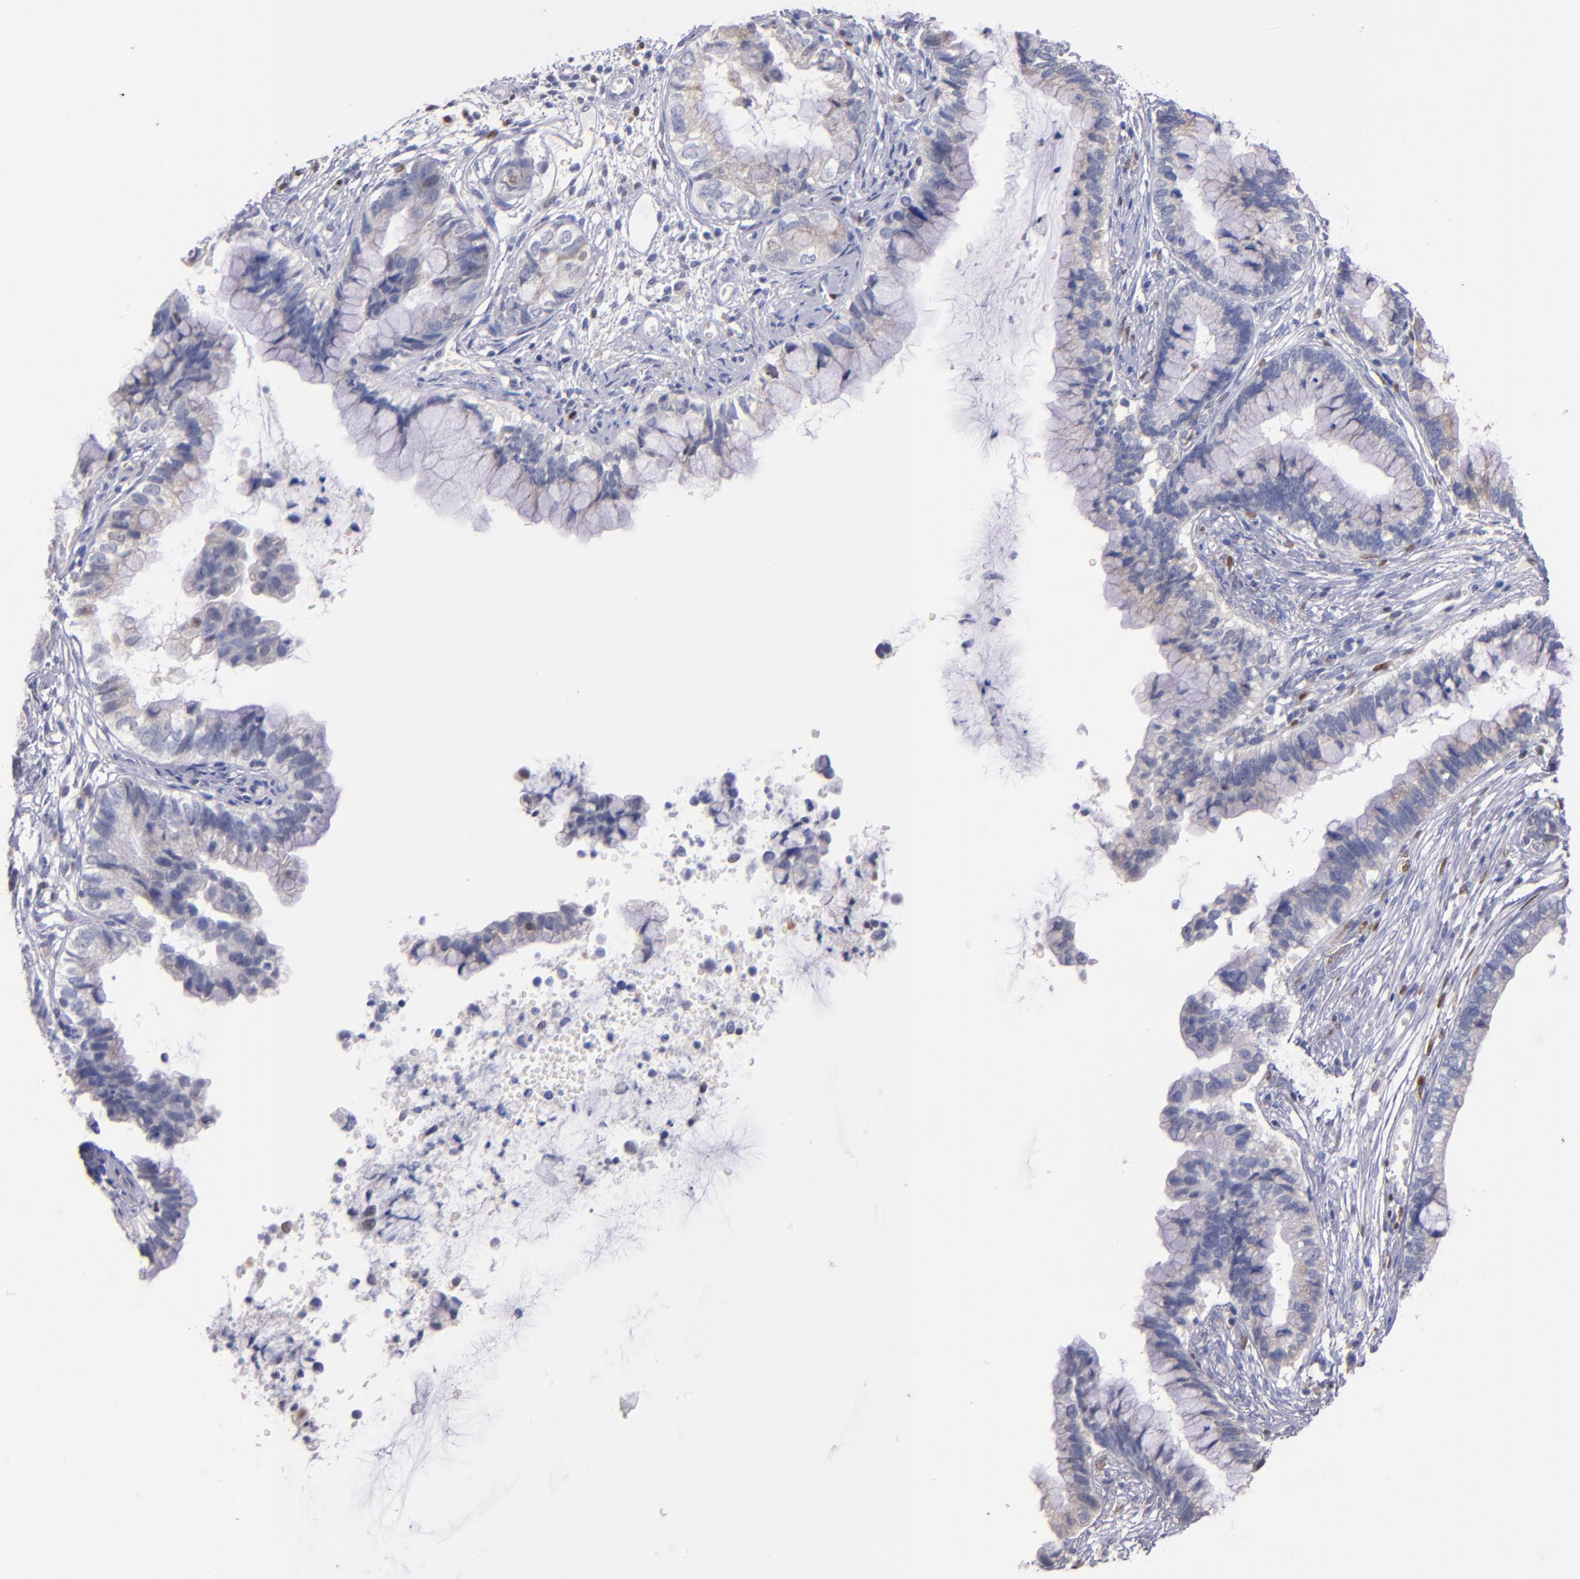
{"staining": {"intensity": "negative", "quantity": "none", "location": "none"}, "tissue": "cervical cancer", "cell_type": "Tumor cells", "image_type": "cancer", "snomed": [{"axis": "morphology", "description": "Adenocarcinoma, NOS"}, {"axis": "topography", "description": "Cervix"}], "caption": "Tumor cells are negative for protein expression in human cervical cancer (adenocarcinoma).", "gene": "SRF", "patient": {"sex": "female", "age": 44}}